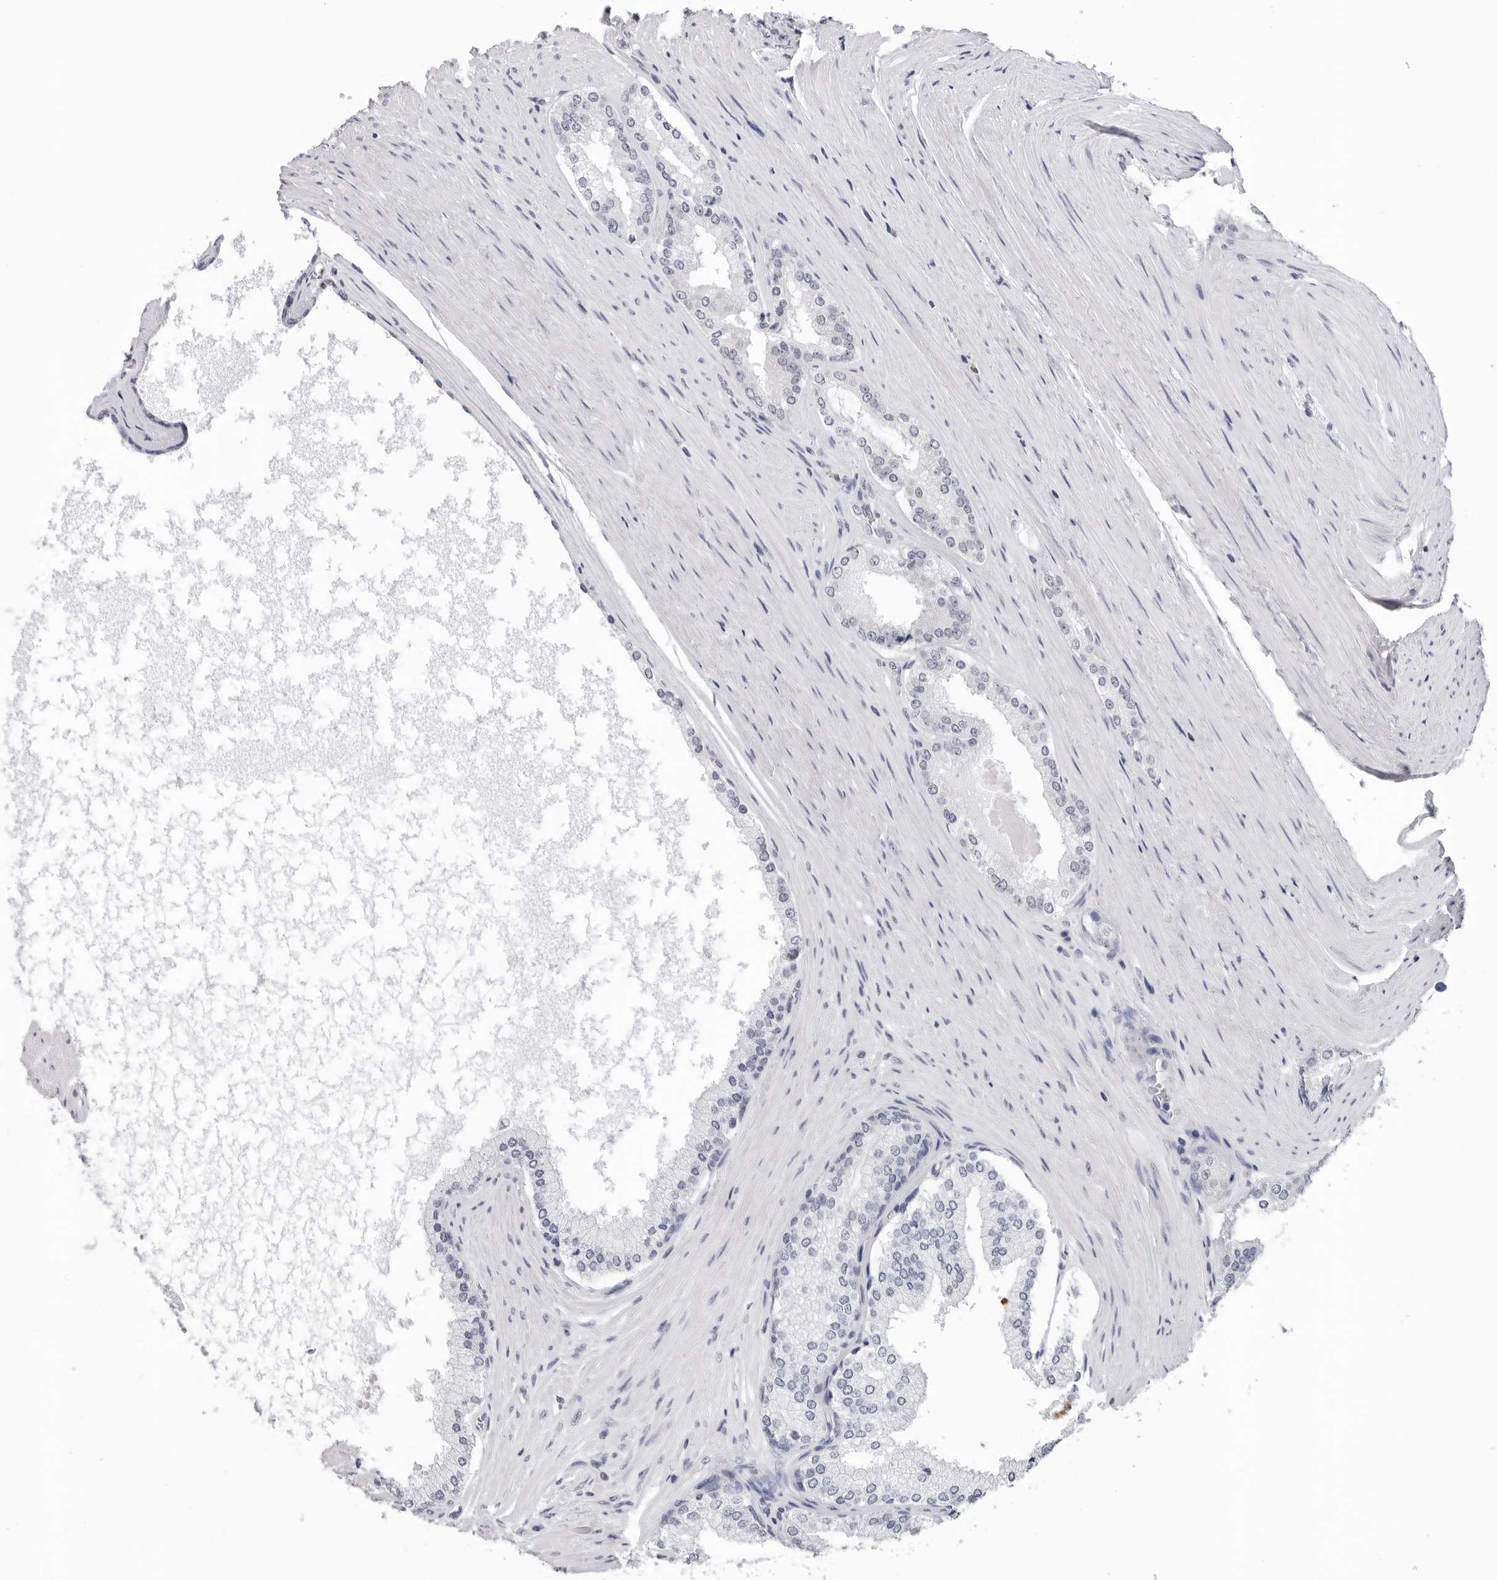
{"staining": {"intensity": "negative", "quantity": "none", "location": "none"}, "tissue": "prostate cancer", "cell_type": "Tumor cells", "image_type": "cancer", "snomed": [{"axis": "morphology", "description": "Adenocarcinoma, High grade"}, {"axis": "topography", "description": "Prostate"}], "caption": "Prostate cancer (high-grade adenocarcinoma) was stained to show a protein in brown. There is no significant positivity in tumor cells.", "gene": "TRMT13", "patient": {"sex": "male", "age": 60}}